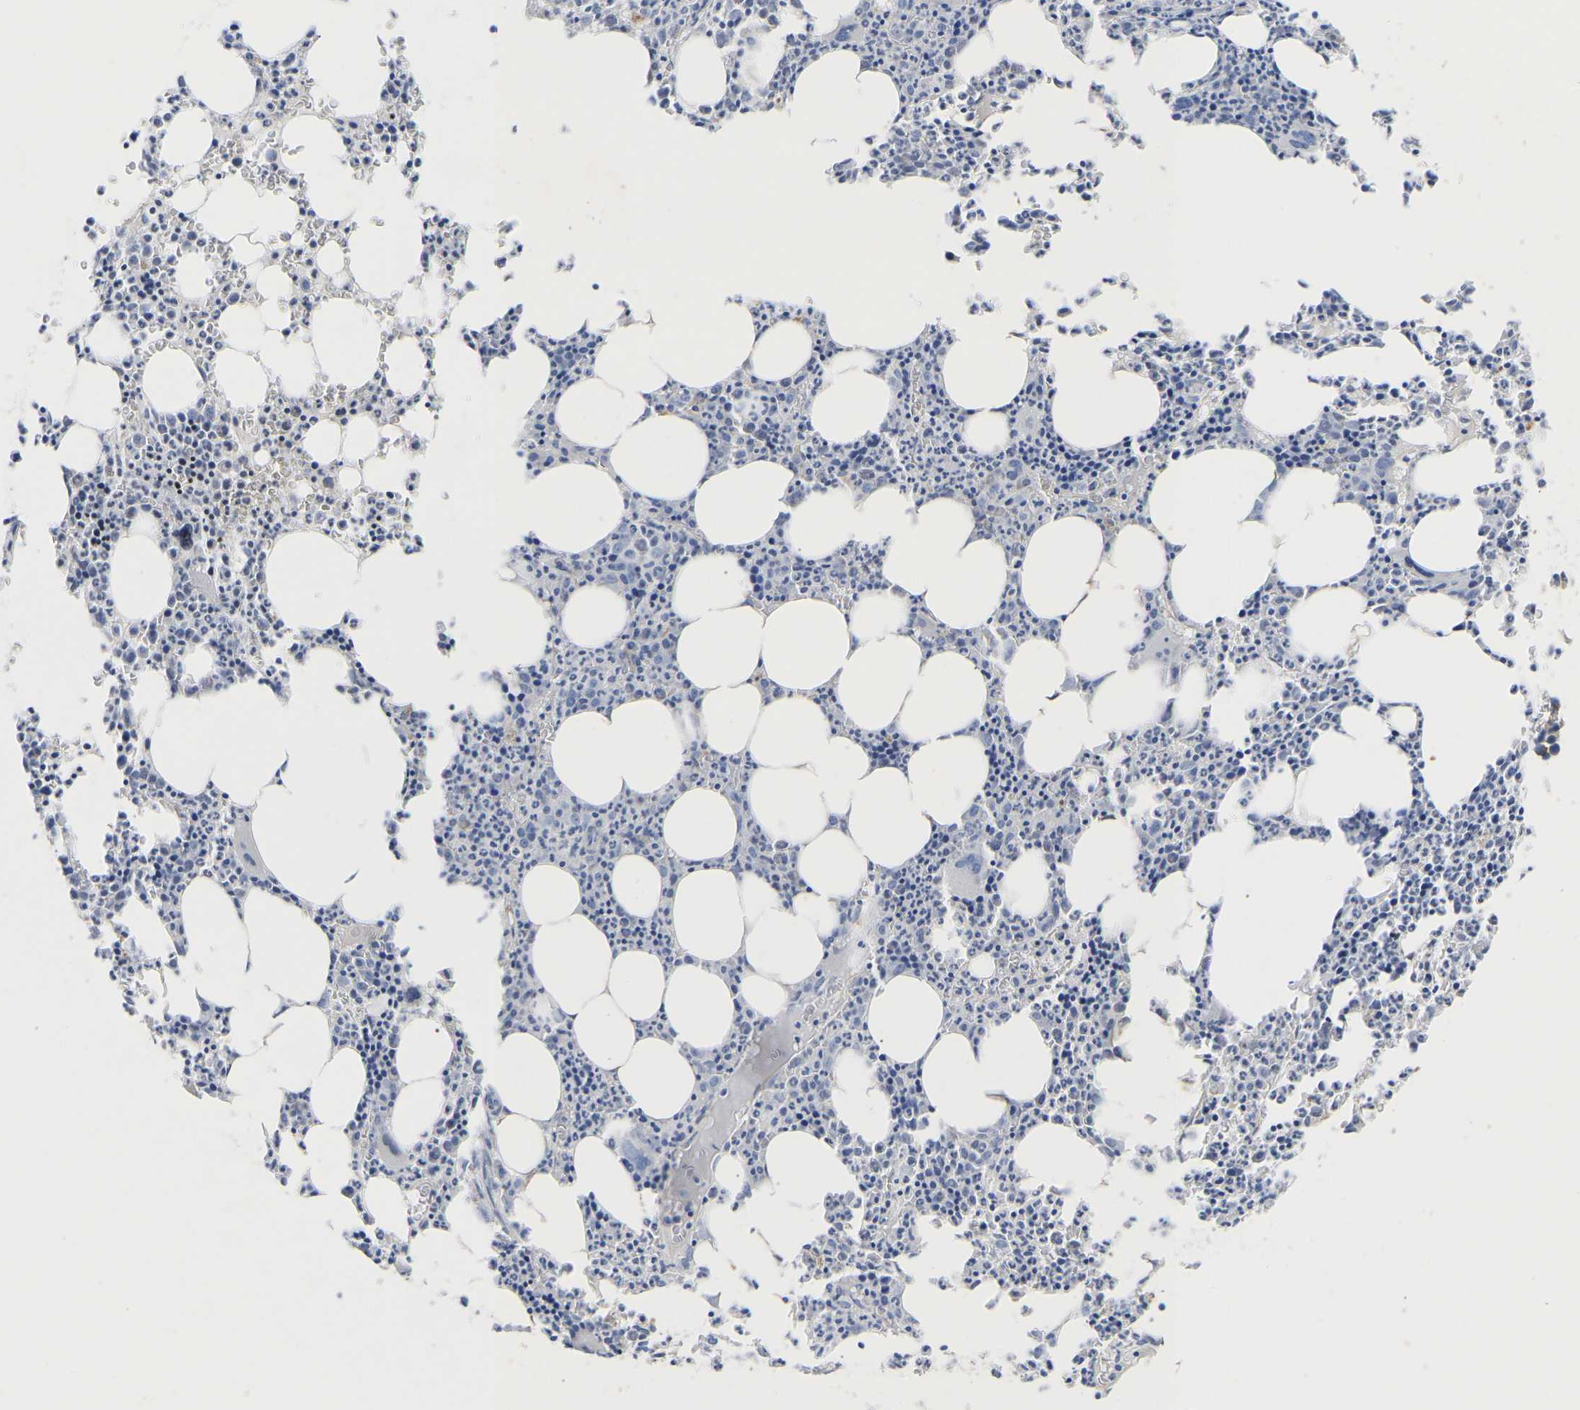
{"staining": {"intensity": "moderate", "quantity": "<25%", "location": "cytoplasmic/membranous"}, "tissue": "bone marrow", "cell_type": "Hematopoietic cells", "image_type": "normal", "snomed": [{"axis": "morphology", "description": "Normal tissue, NOS"}, {"axis": "morphology", "description": "Inflammation, NOS"}, {"axis": "topography", "description": "Bone marrow"}], "caption": "A low amount of moderate cytoplasmic/membranous expression is seen in about <25% of hematopoietic cells in unremarkable bone marrow.", "gene": "ABCA10", "patient": {"sex": "female", "age": 40}}